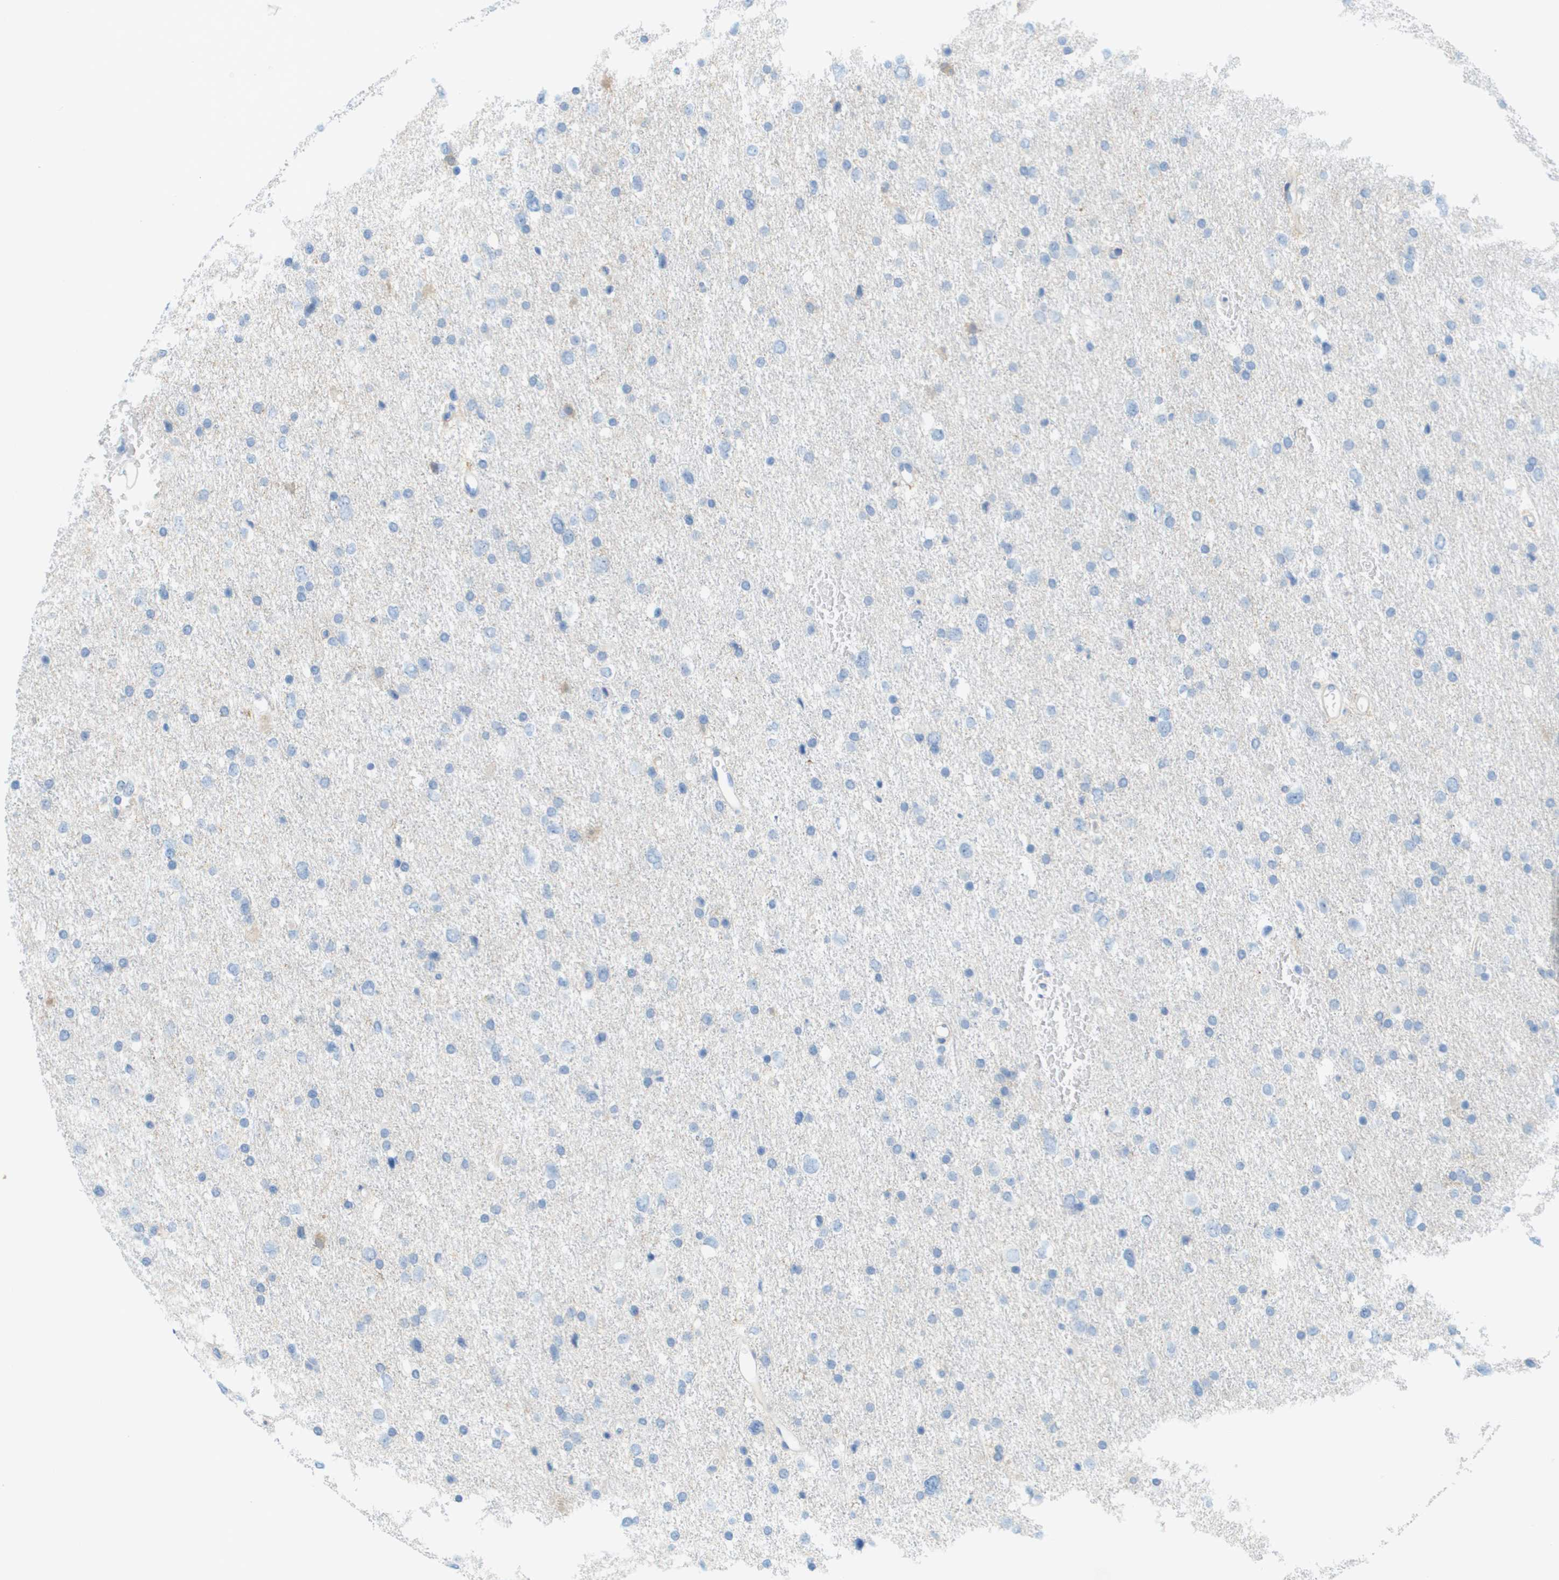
{"staining": {"intensity": "negative", "quantity": "none", "location": "none"}, "tissue": "glioma", "cell_type": "Tumor cells", "image_type": "cancer", "snomed": [{"axis": "morphology", "description": "Glioma, malignant, Low grade"}, {"axis": "topography", "description": "Brain"}], "caption": "Tumor cells show no significant protein expression in glioma.", "gene": "CUL9", "patient": {"sex": "female", "age": 37}}